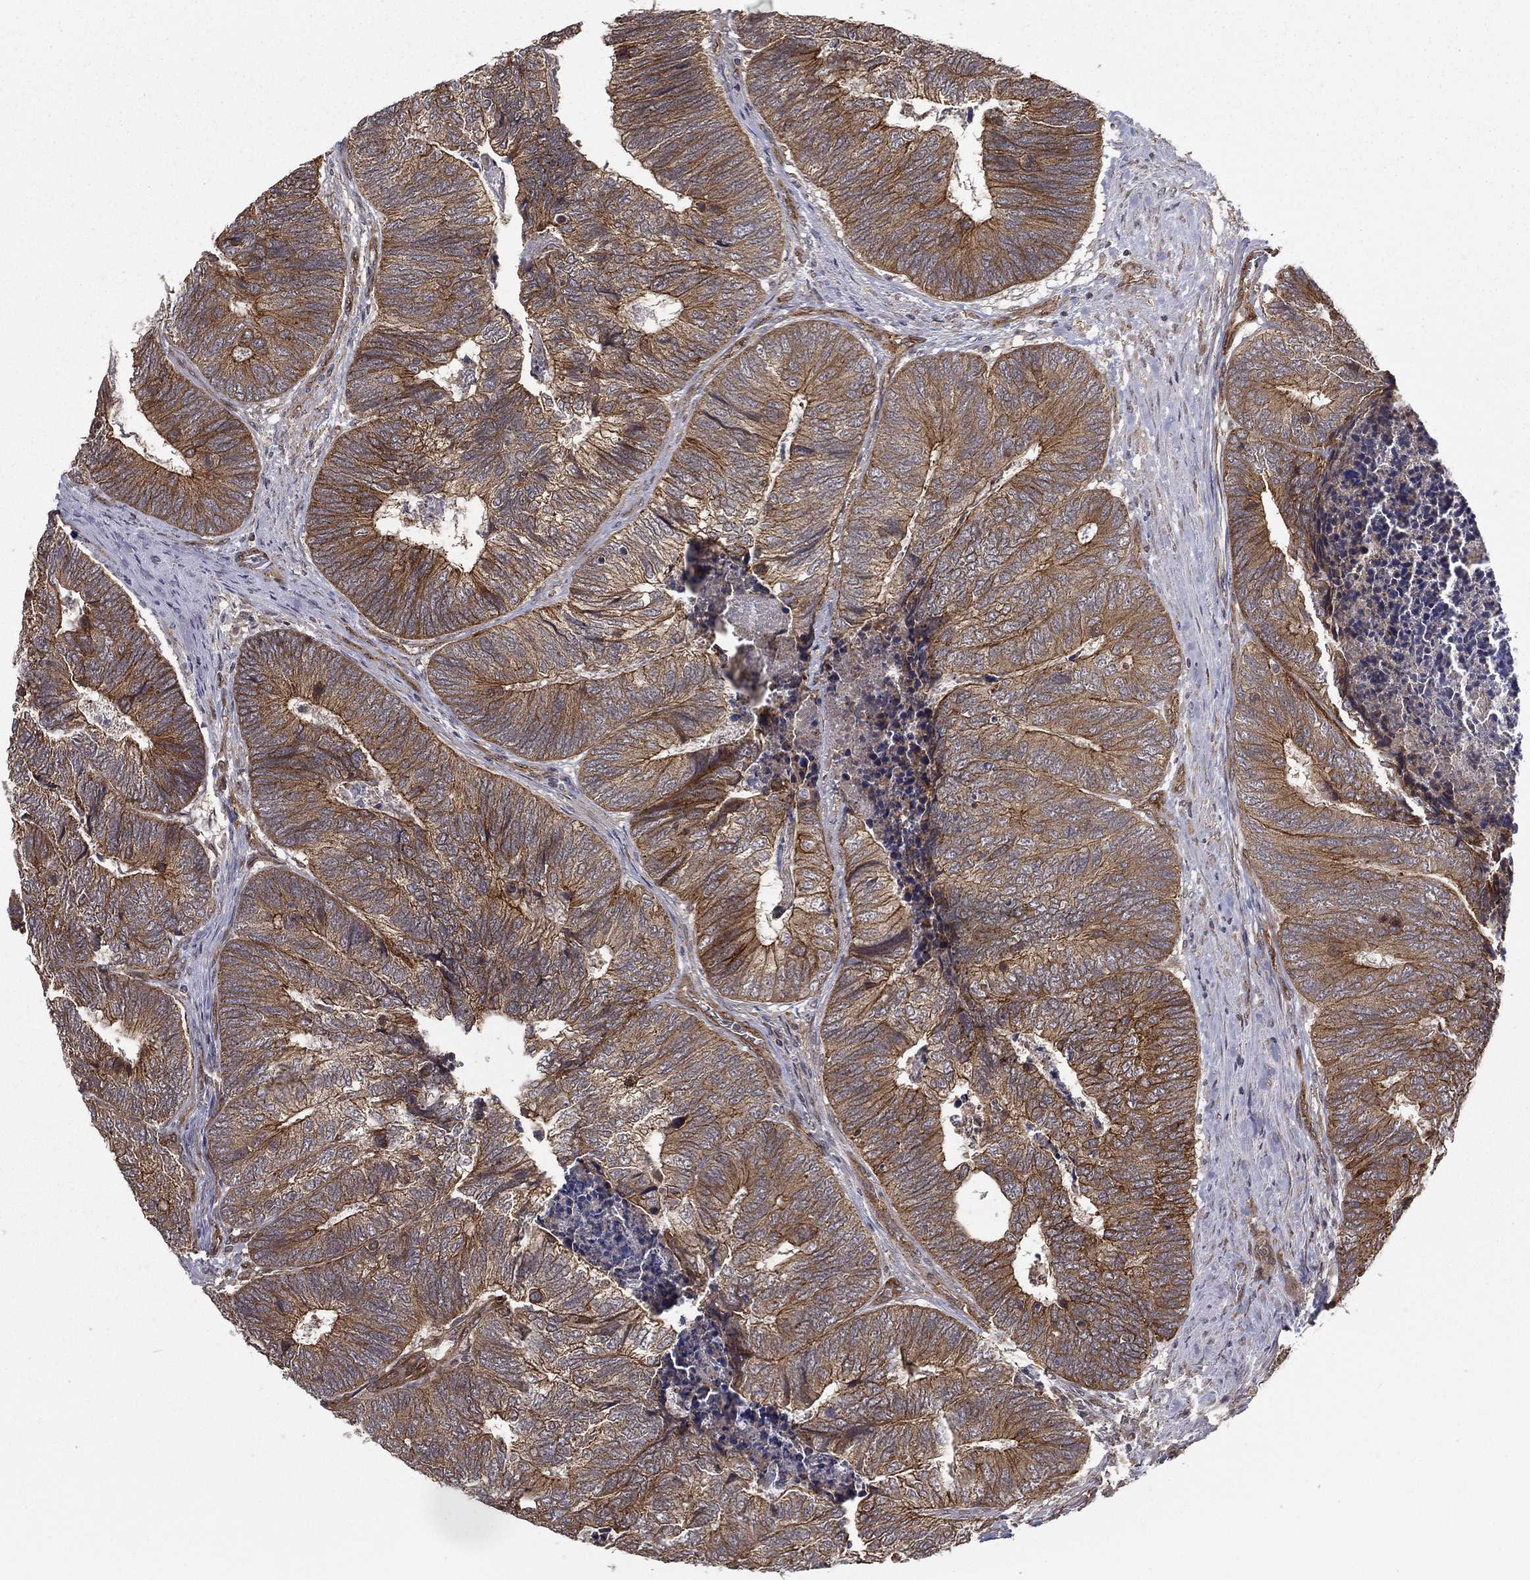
{"staining": {"intensity": "strong", "quantity": "25%-75%", "location": "cytoplasmic/membranous"}, "tissue": "colorectal cancer", "cell_type": "Tumor cells", "image_type": "cancer", "snomed": [{"axis": "morphology", "description": "Adenocarcinoma, NOS"}, {"axis": "topography", "description": "Colon"}], "caption": "A micrograph of colorectal adenocarcinoma stained for a protein shows strong cytoplasmic/membranous brown staining in tumor cells. (IHC, brightfield microscopy, high magnification).", "gene": "UACA", "patient": {"sex": "female", "age": 67}}